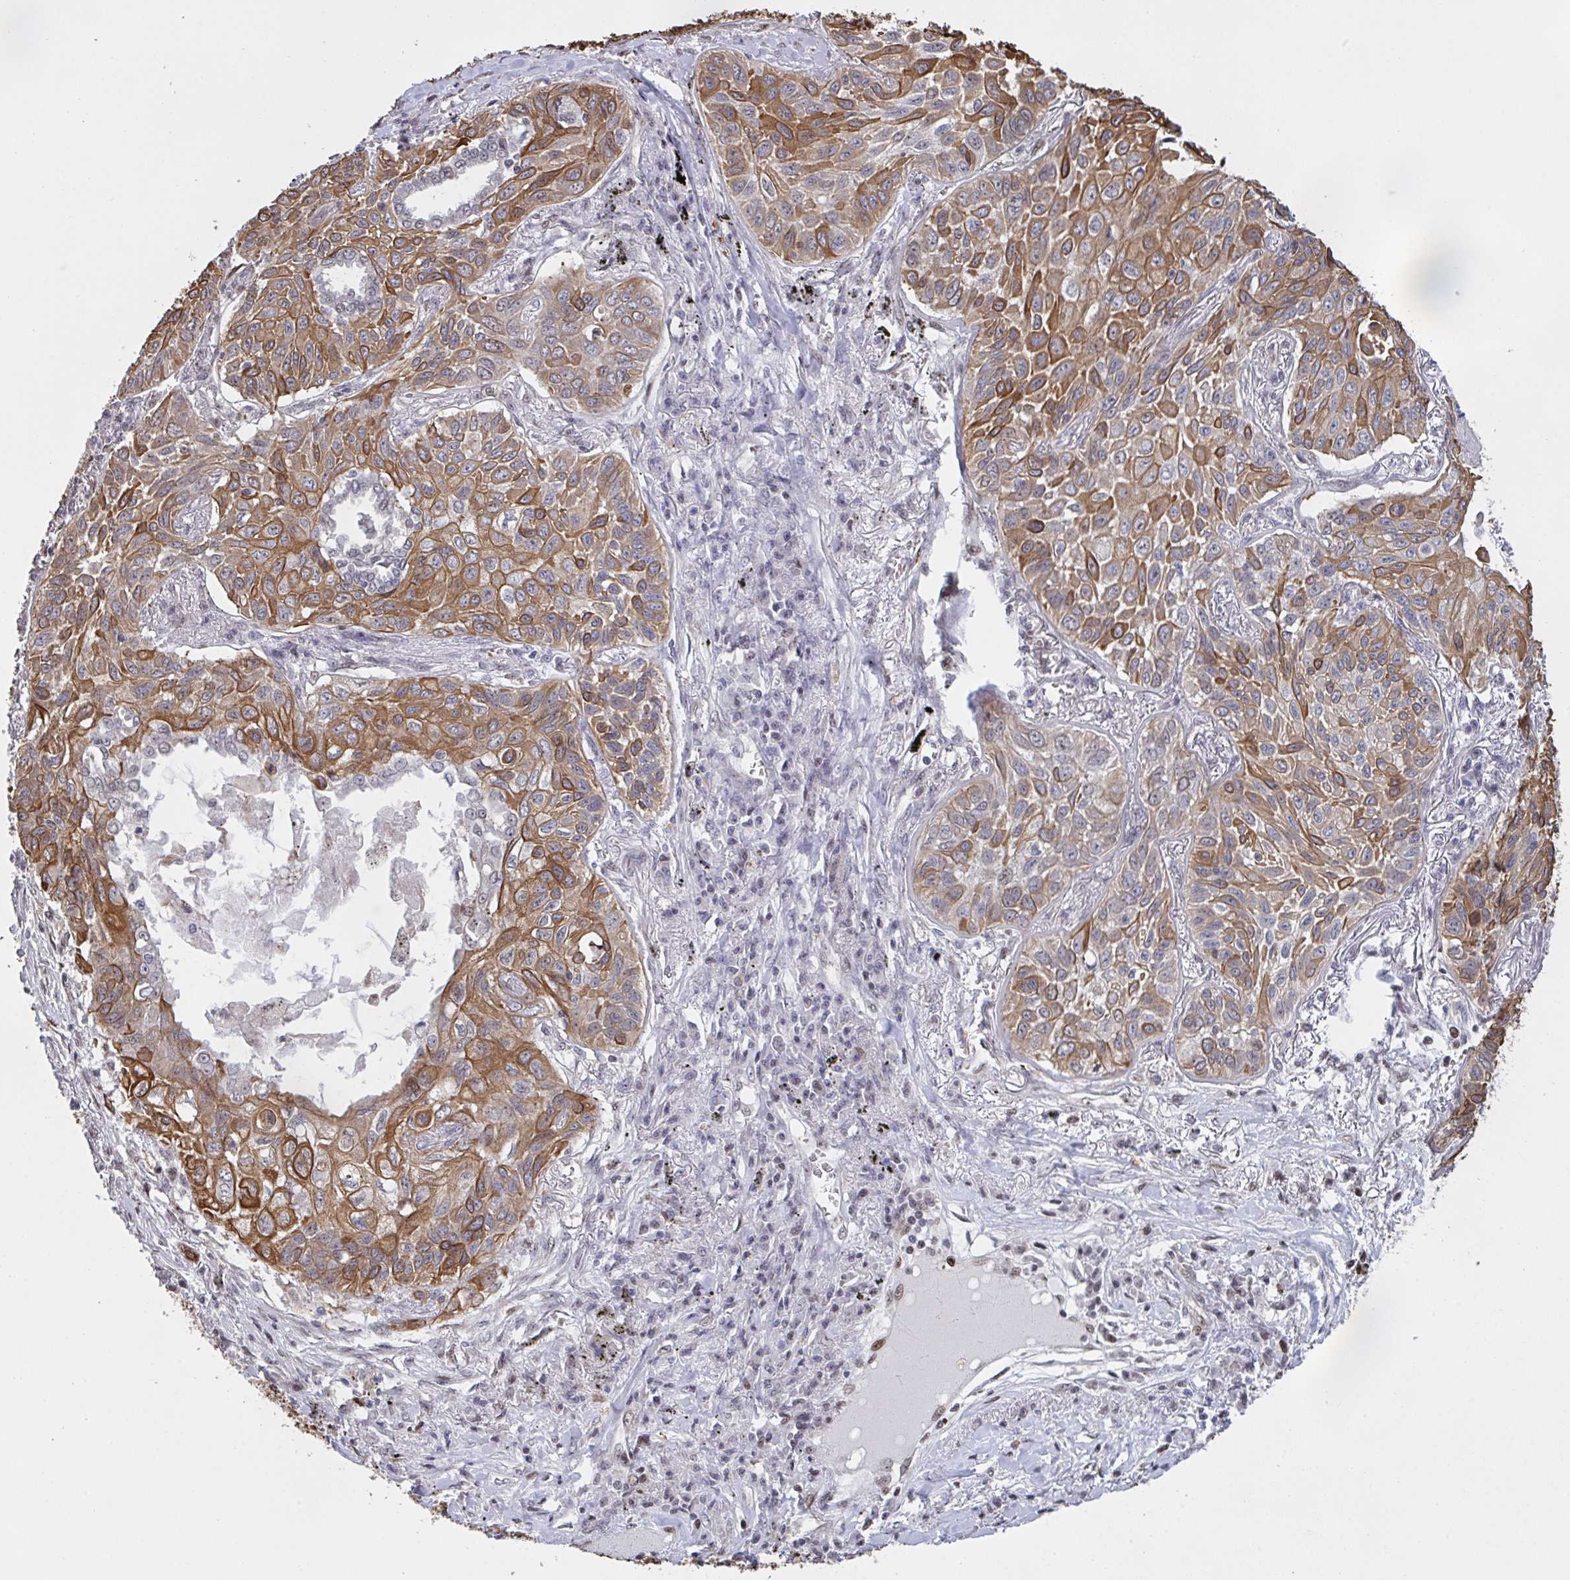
{"staining": {"intensity": "moderate", "quantity": ">75%", "location": "cytoplasmic/membranous"}, "tissue": "lung cancer", "cell_type": "Tumor cells", "image_type": "cancer", "snomed": [{"axis": "morphology", "description": "Squamous cell carcinoma, NOS"}, {"axis": "topography", "description": "Lung"}], "caption": "Immunohistochemistry (IHC) image of lung cancer (squamous cell carcinoma) stained for a protein (brown), which demonstrates medium levels of moderate cytoplasmic/membranous positivity in about >75% of tumor cells.", "gene": "PELI2", "patient": {"sex": "male", "age": 75}}